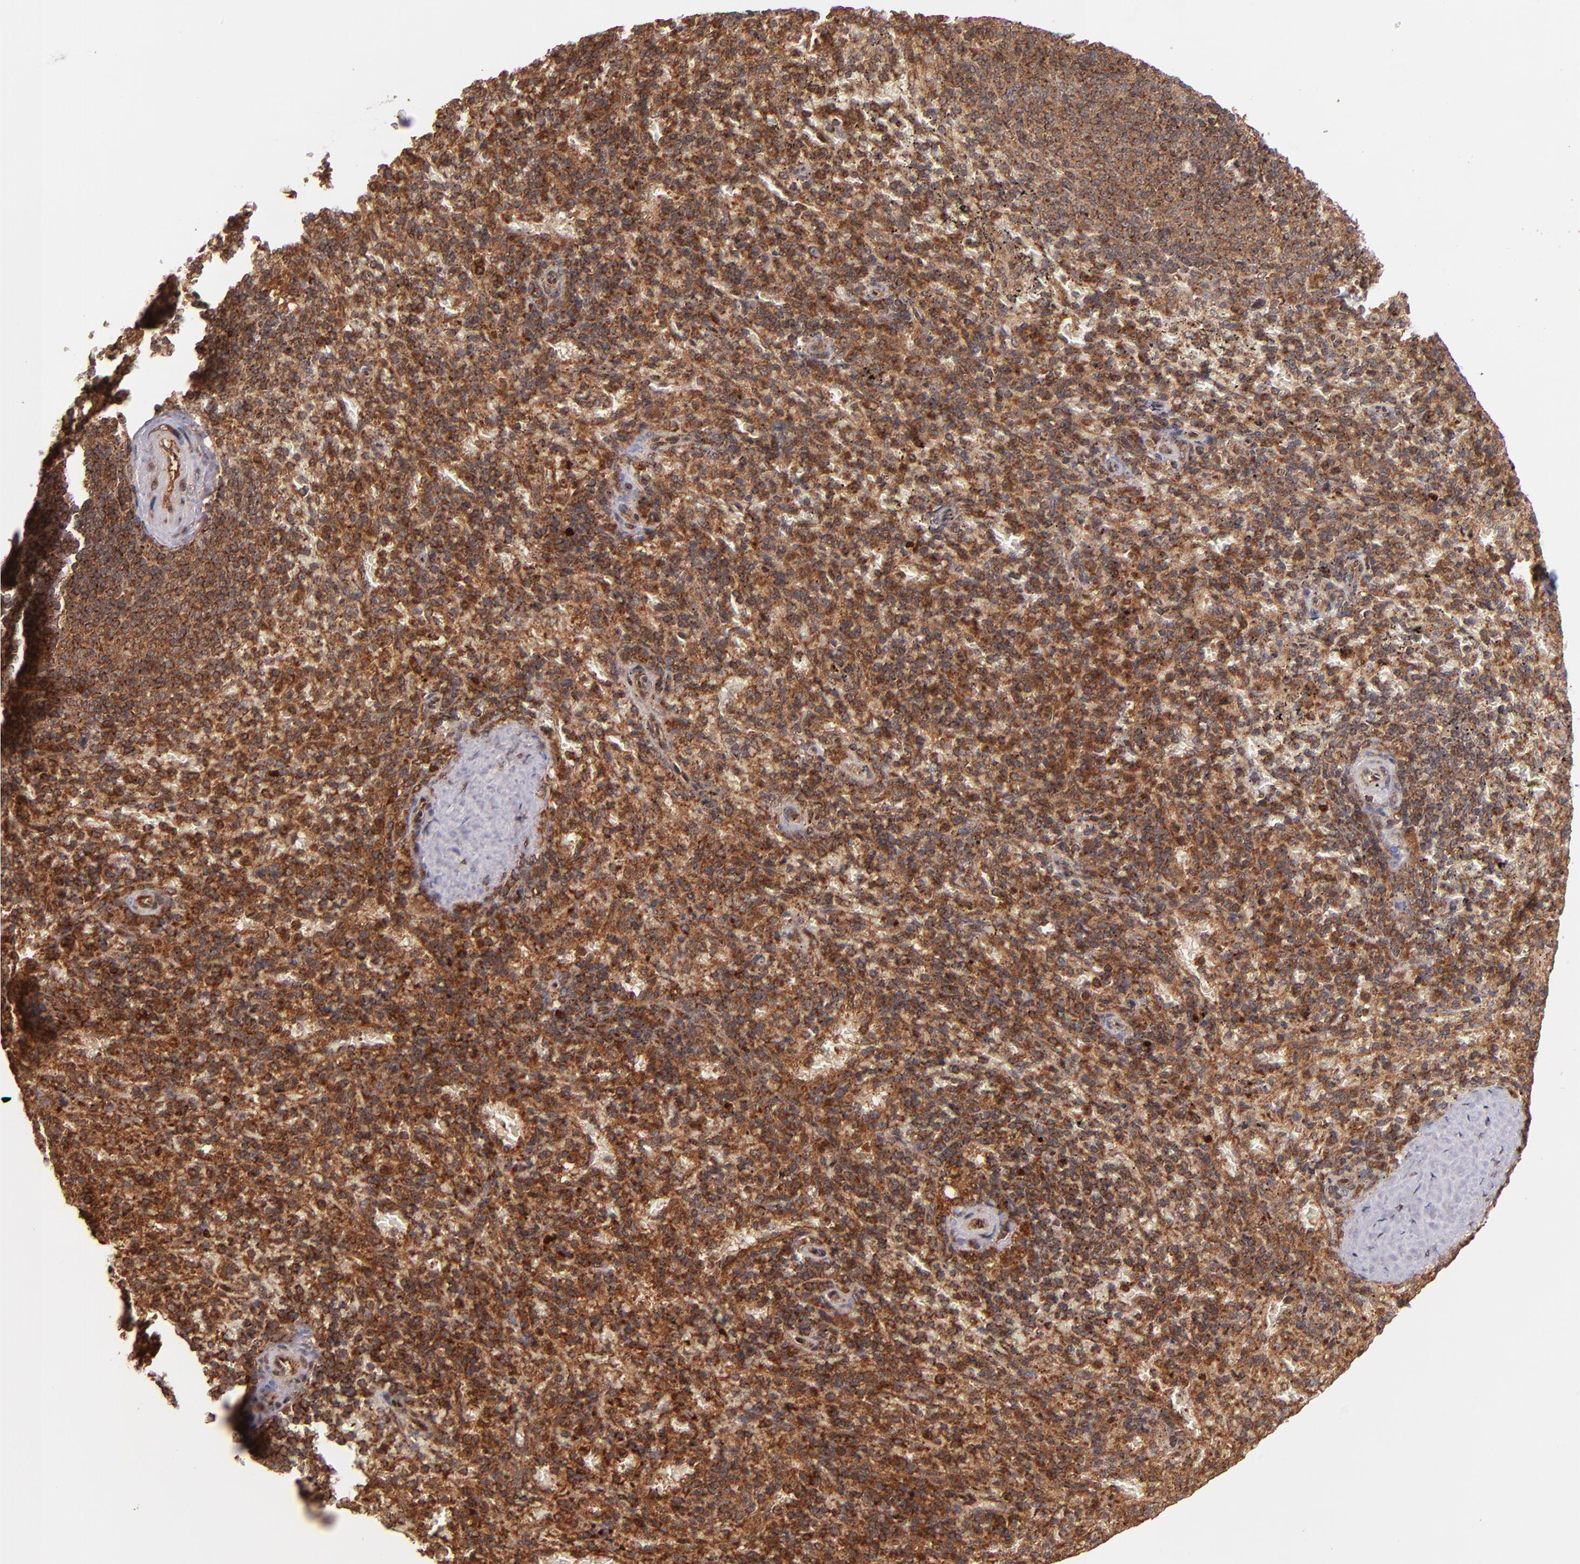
{"staining": {"intensity": "strong", "quantity": ">75%", "location": "cytoplasmic/membranous,nuclear"}, "tissue": "spleen", "cell_type": "Cells in red pulp", "image_type": "normal", "snomed": [{"axis": "morphology", "description": "Normal tissue, NOS"}, {"axis": "topography", "description": "Spleen"}], "caption": "Immunohistochemistry of benign spleen exhibits high levels of strong cytoplasmic/membranous,nuclear expression in about >75% of cells in red pulp.", "gene": "STX8", "patient": {"sex": "female", "age": 43}}